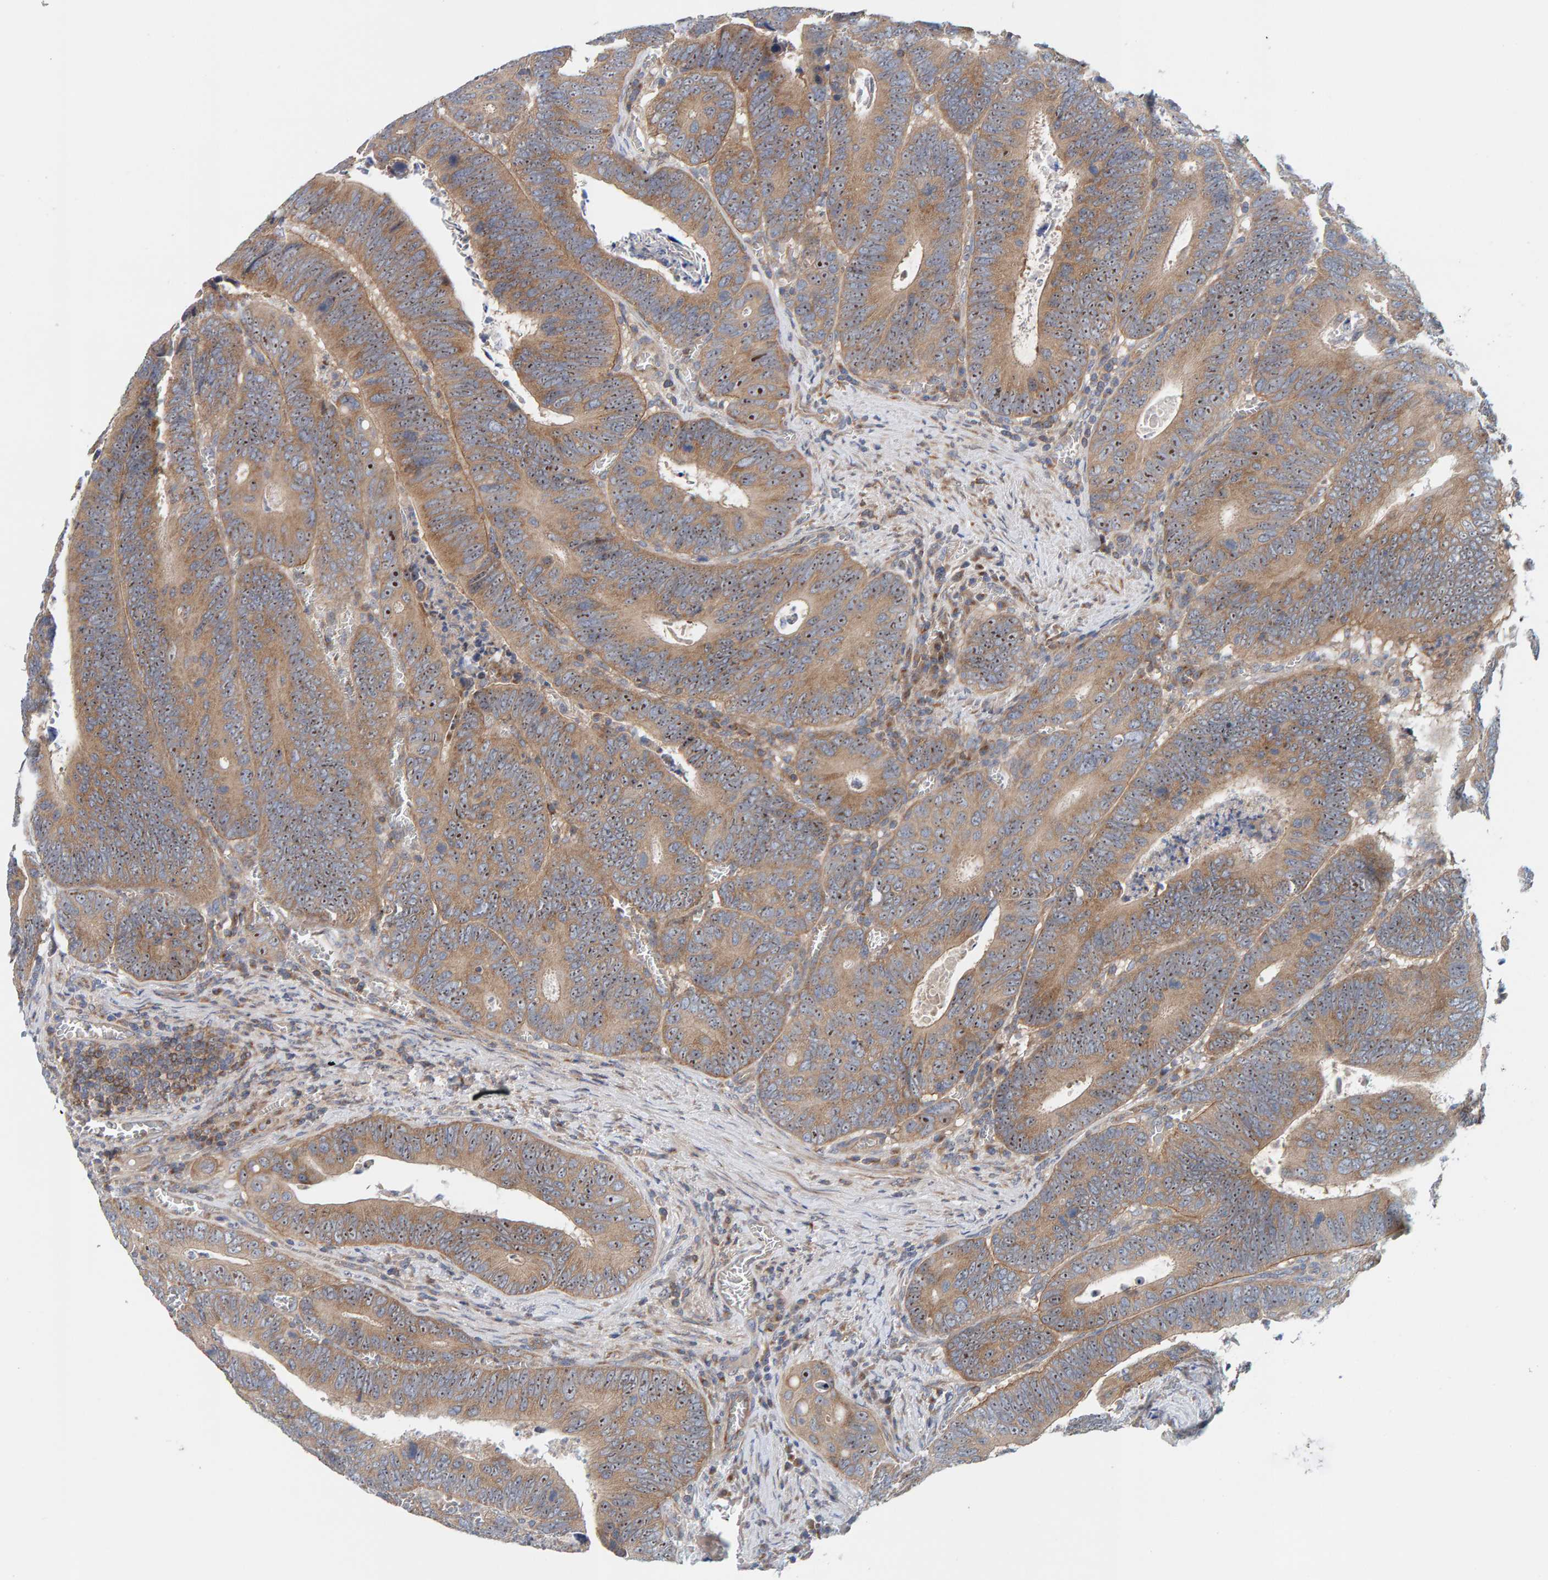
{"staining": {"intensity": "moderate", "quantity": ">75%", "location": "cytoplasmic/membranous,nuclear"}, "tissue": "colorectal cancer", "cell_type": "Tumor cells", "image_type": "cancer", "snomed": [{"axis": "morphology", "description": "Inflammation, NOS"}, {"axis": "morphology", "description": "Adenocarcinoma, NOS"}, {"axis": "topography", "description": "Colon"}], "caption": "High-magnification brightfield microscopy of colorectal cancer stained with DAB (brown) and counterstained with hematoxylin (blue). tumor cells exhibit moderate cytoplasmic/membranous and nuclear staining is seen in about>75% of cells.", "gene": "CCM2", "patient": {"sex": "male", "age": 72}}